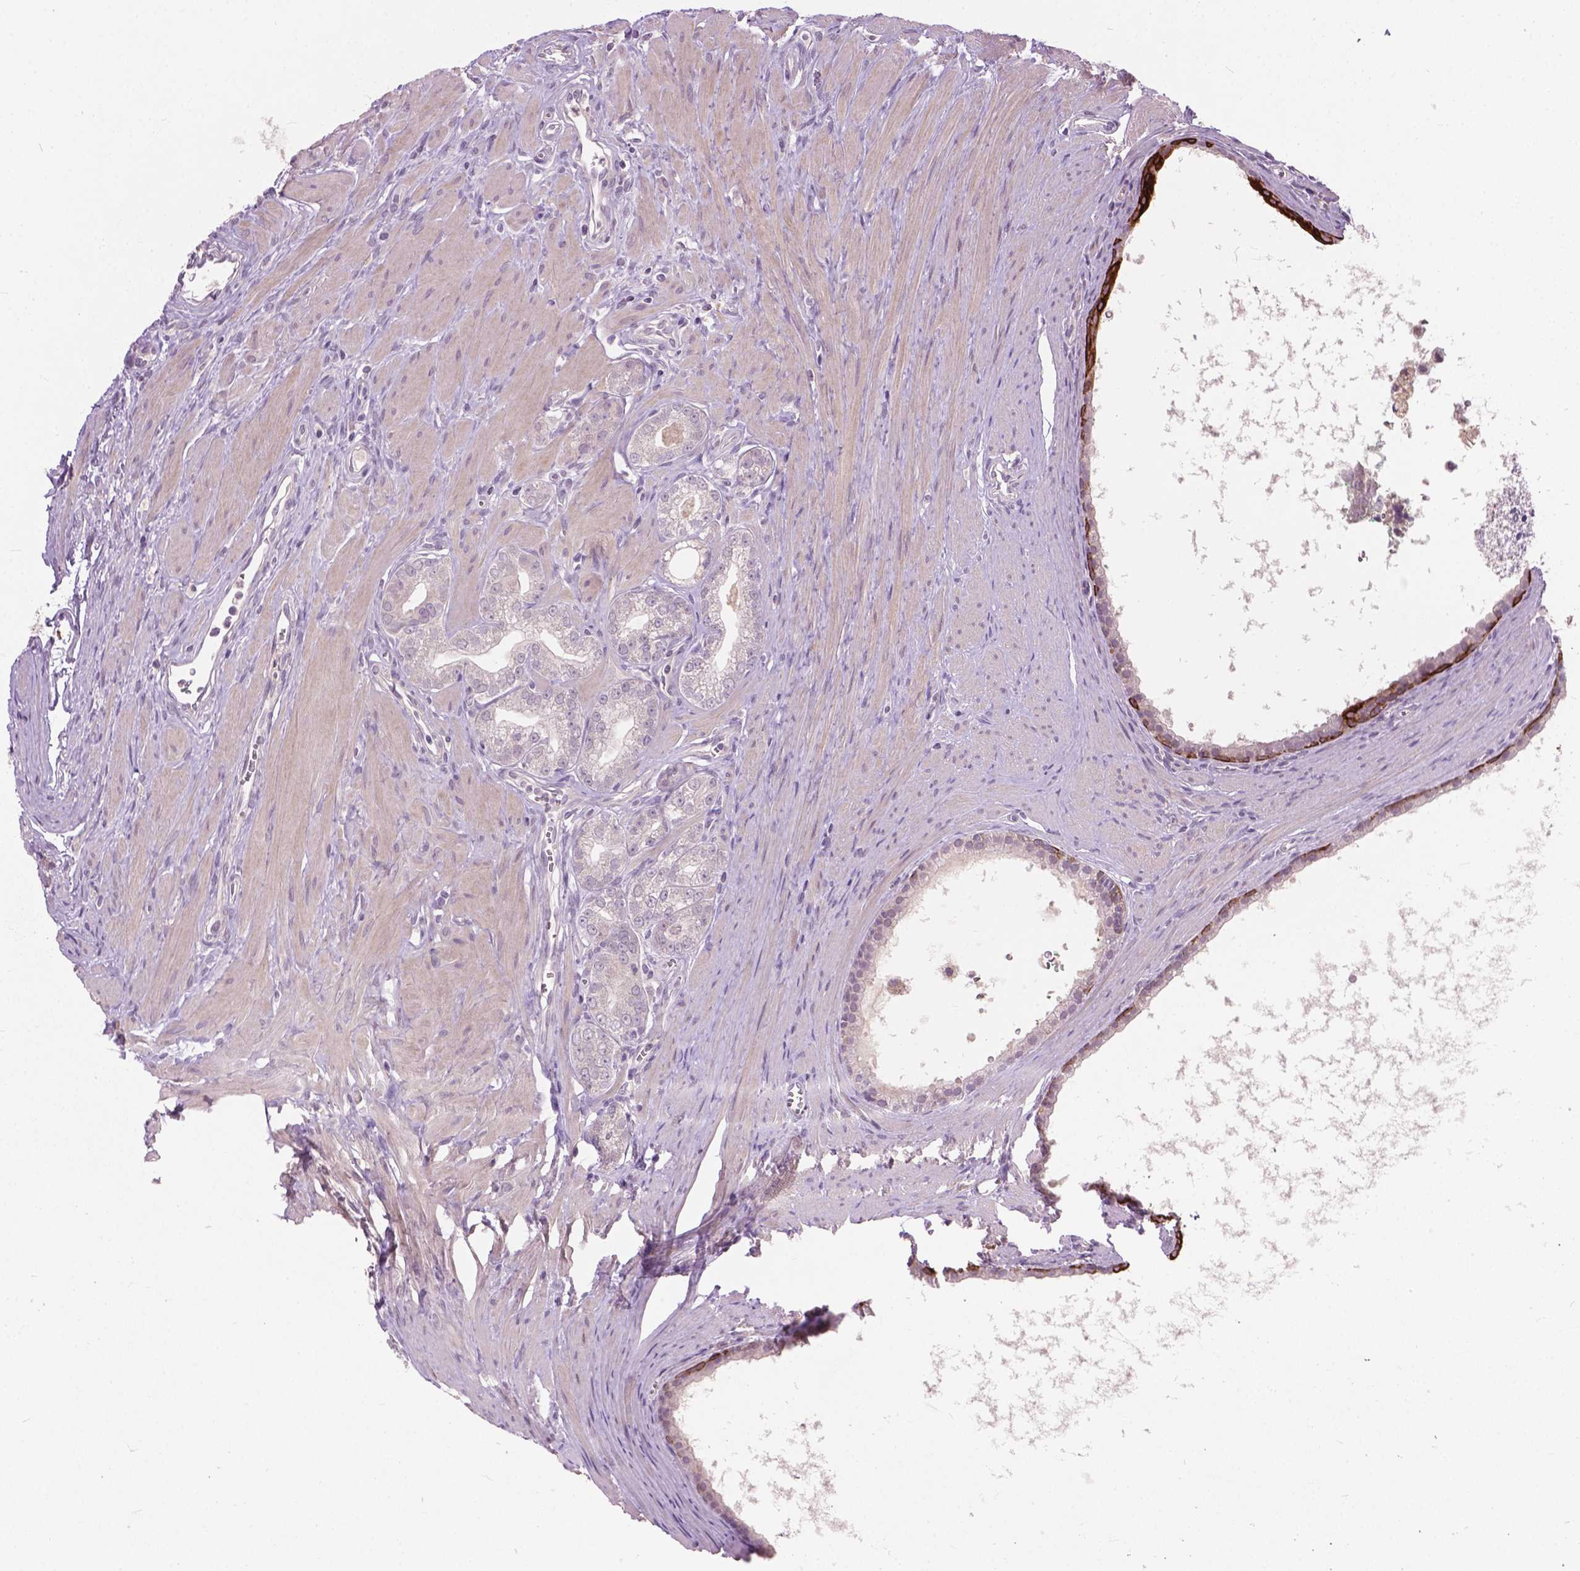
{"staining": {"intensity": "negative", "quantity": "none", "location": "none"}, "tissue": "prostate cancer", "cell_type": "Tumor cells", "image_type": "cancer", "snomed": [{"axis": "morphology", "description": "Adenocarcinoma, NOS"}, {"axis": "topography", "description": "Prostate"}], "caption": "Immunohistochemistry (IHC) of prostate cancer exhibits no expression in tumor cells.", "gene": "KRT17", "patient": {"sex": "male", "age": 71}}